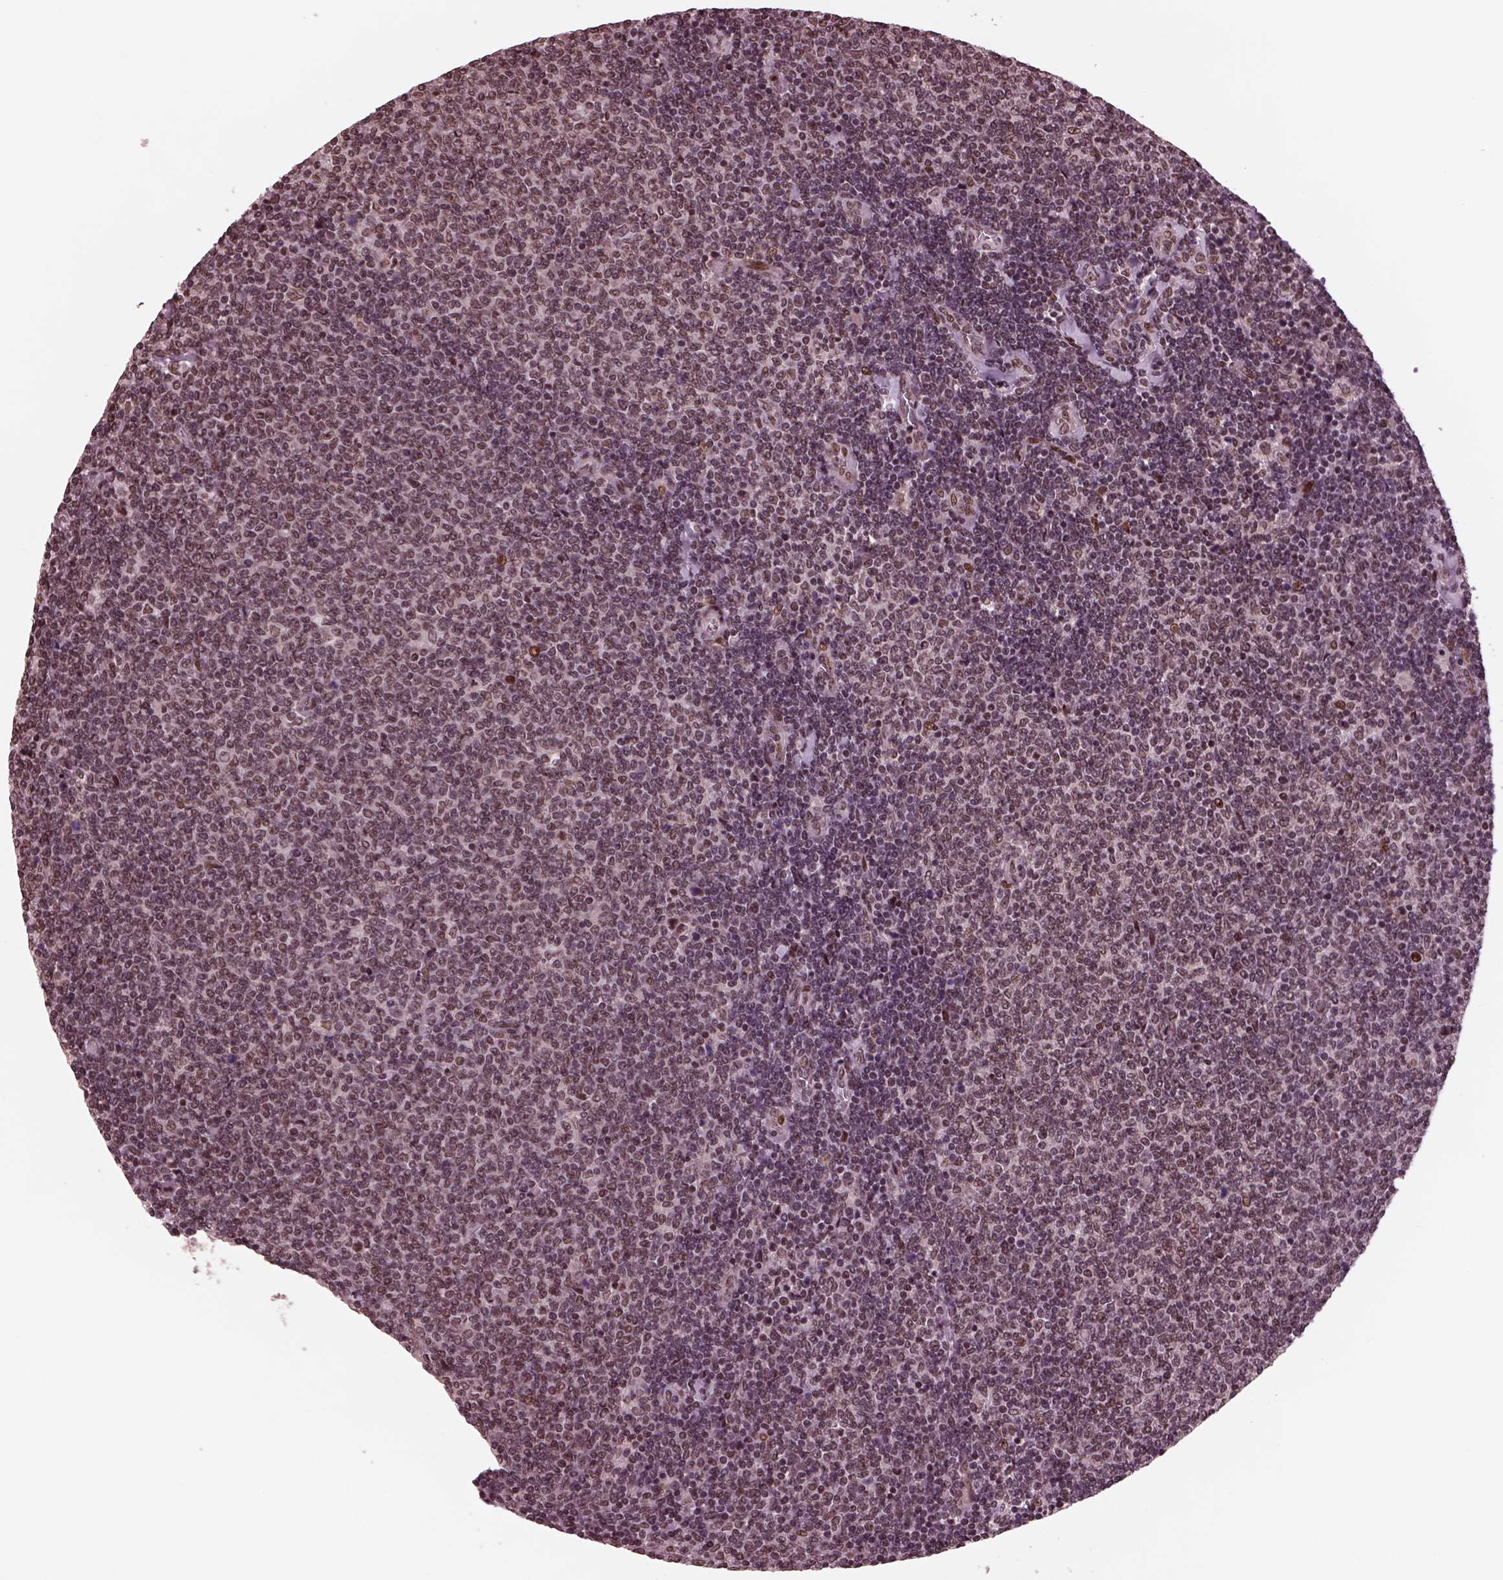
{"staining": {"intensity": "weak", "quantity": "25%-75%", "location": "nuclear"}, "tissue": "lymphoma", "cell_type": "Tumor cells", "image_type": "cancer", "snomed": [{"axis": "morphology", "description": "Malignant lymphoma, non-Hodgkin's type, Low grade"}, {"axis": "topography", "description": "Lymph node"}], "caption": "About 25%-75% of tumor cells in lymphoma demonstrate weak nuclear protein positivity as visualized by brown immunohistochemical staining.", "gene": "NAP1L5", "patient": {"sex": "male", "age": 52}}